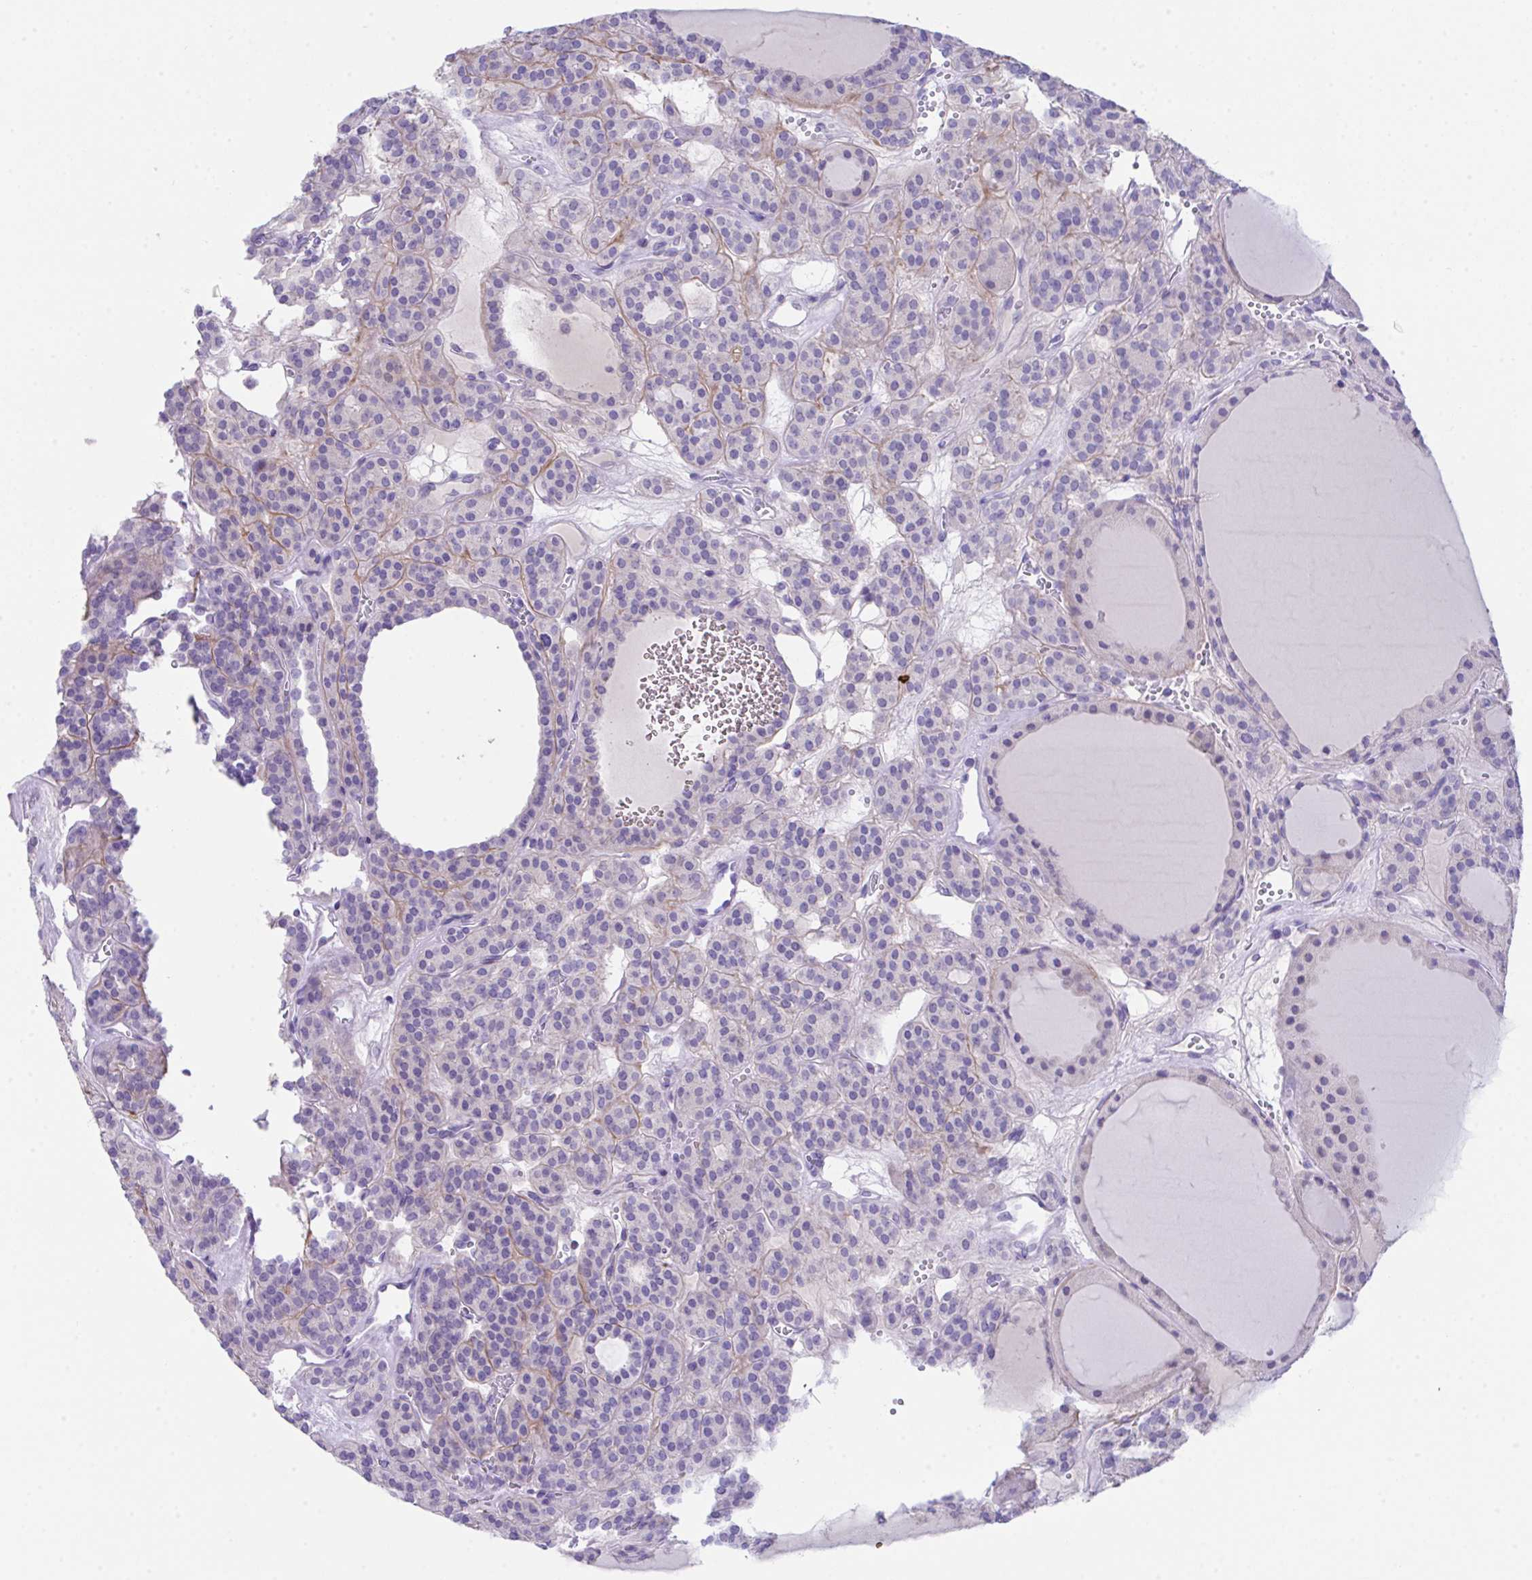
{"staining": {"intensity": "negative", "quantity": "none", "location": "none"}, "tissue": "thyroid cancer", "cell_type": "Tumor cells", "image_type": "cancer", "snomed": [{"axis": "morphology", "description": "Follicular adenoma carcinoma, NOS"}, {"axis": "topography", "description": "Thyroid gland"}], "caption": "Micrograph shows no significant protein expression in tumor cells of follicular adenoma carcinoma (thyroid). (IHC, brightfield microscopy, high magnification).", "gene": "HOXB4", "patient": {"sex": "female", "age": 63}}